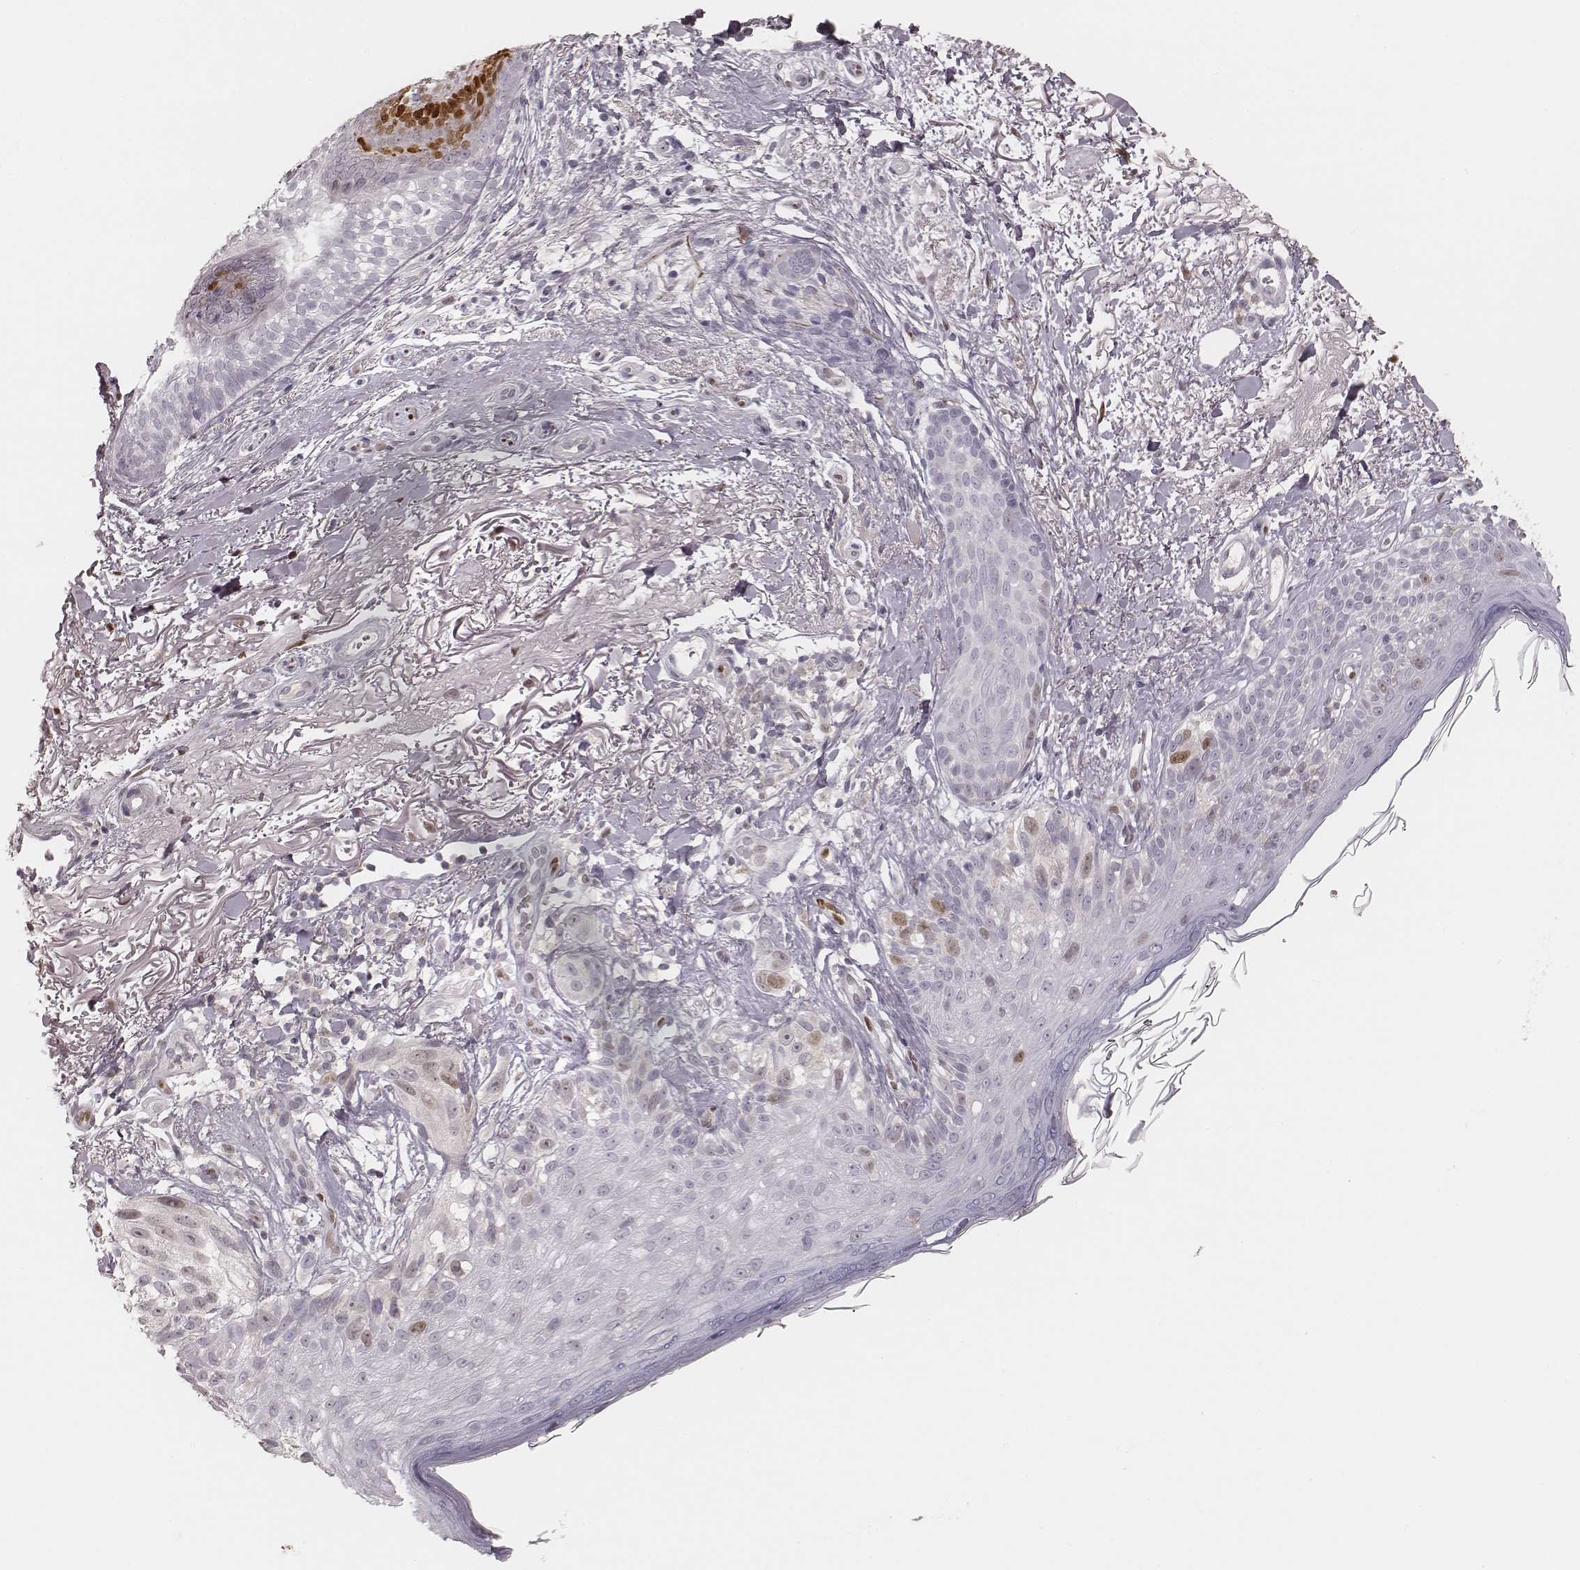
{"staining": {"intensity": "negative", "quantity": "none", "location": "none"}, "tissue": "melanoma", "cell_type": "Tumor cells", "image_type": "cancer", "snomed": [{"axis": "morphology", "description": "Malignant melanoma, NOS"}, {"axis": "topography", "description": "Skin"}], "caption": "This is a photomicrograph of immunohistochemistry staining of melanoma, which shows no expression in tumor cells. The staining was performed using DAB to visualize the protein expression in brown, while the nuclei were stained in blue with hematoxylin (Magnification: 20x).", "gene": "MSX1", "patient": {"sex": "female", "age": 86}}